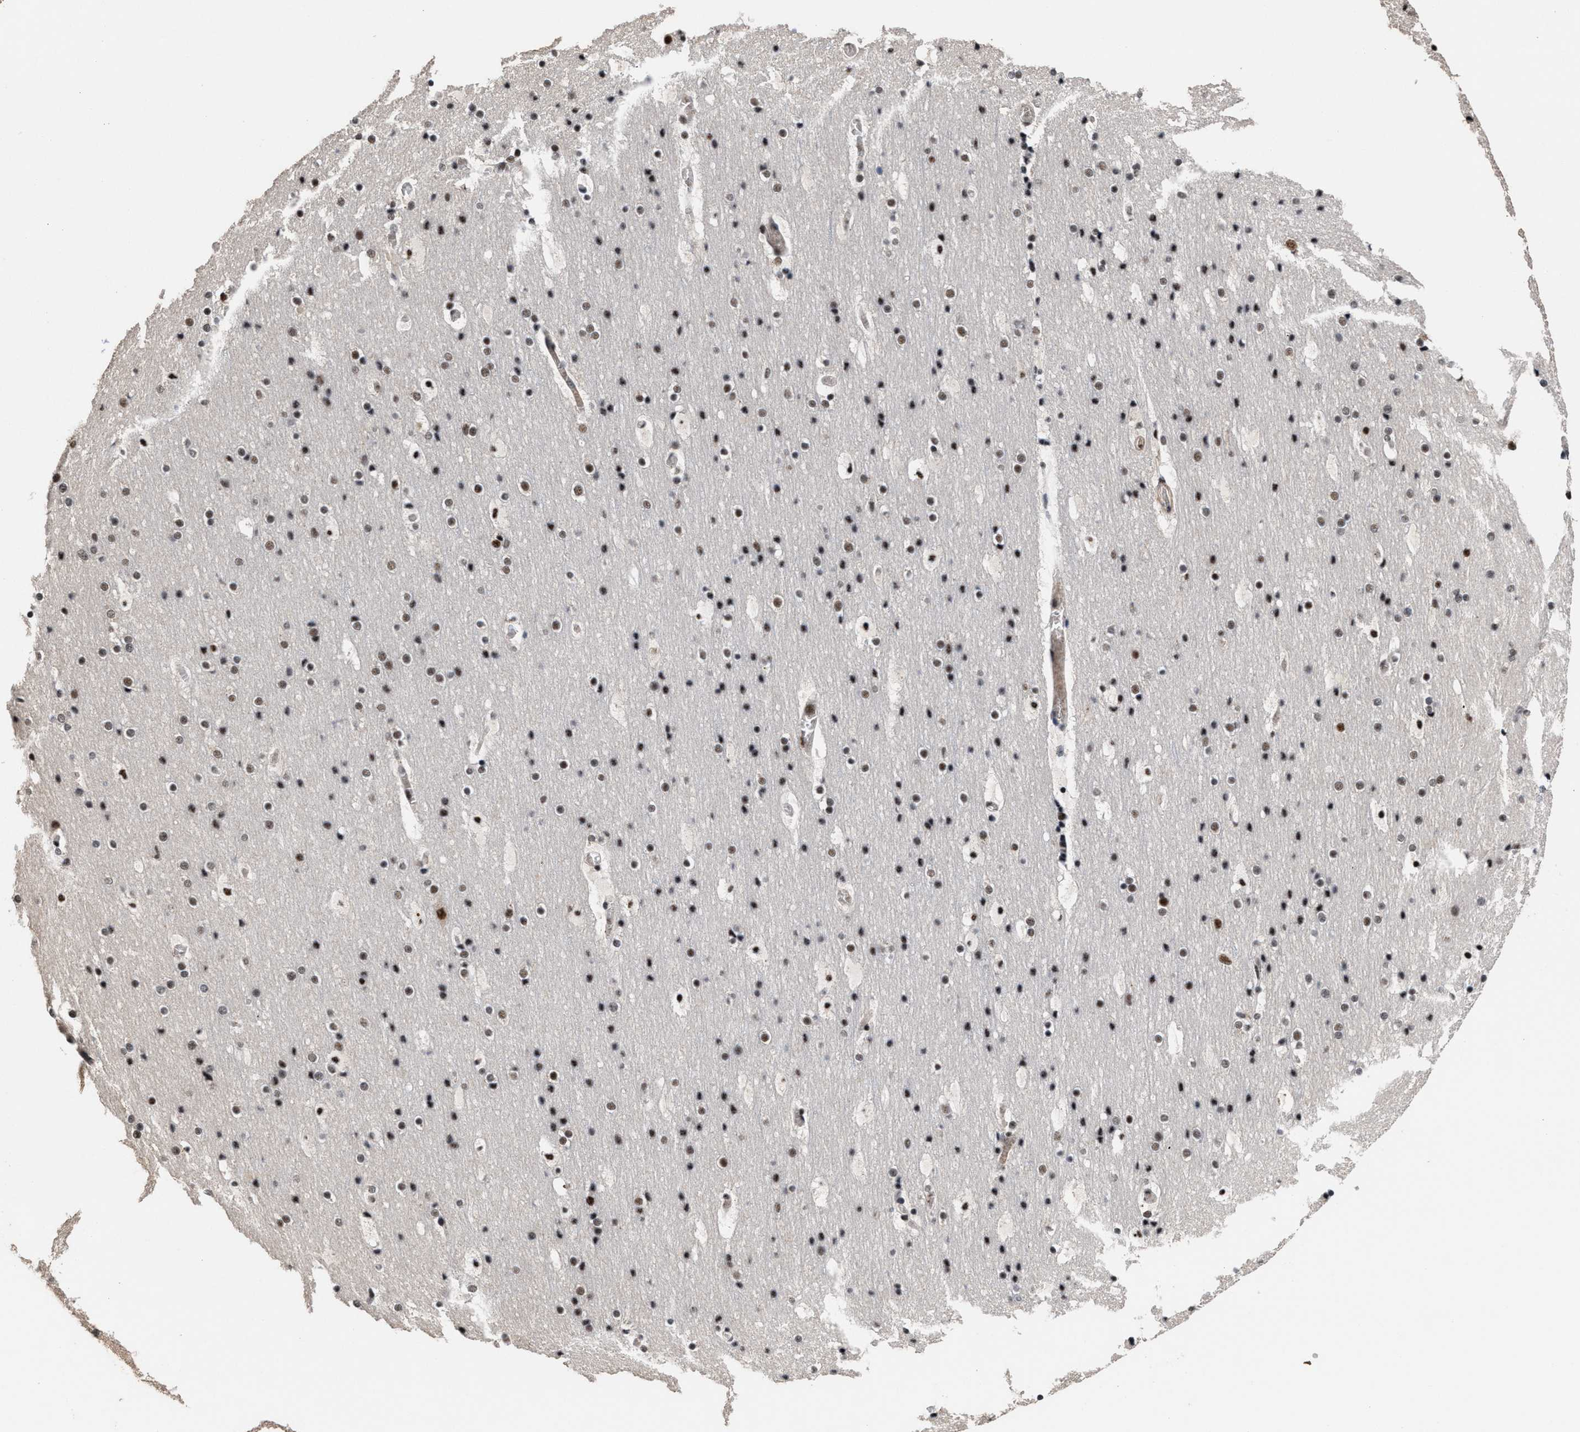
{"staining": {"intensity": "weak", "quantity": ">75%", "location": "cytoplasmic/membranous"}, "tissue": "cerebral cortex", "cell_type": "Endothelial cells", "image_type": "normal", "snomed": [{"axis": "morphology", "description": "Normal tissue, NOS"}, {"axis": "topography", "description": "Cerebral cortex"}], "caption": "There is low levels of weak cytoplasmic/membranous staining in endothelial cells of benign cerebral cortex, as demonstrated by immunohistochemical staining (brown color).", "gene": "EIF4A3", "patient": {"sex": "male", "age": 57}}